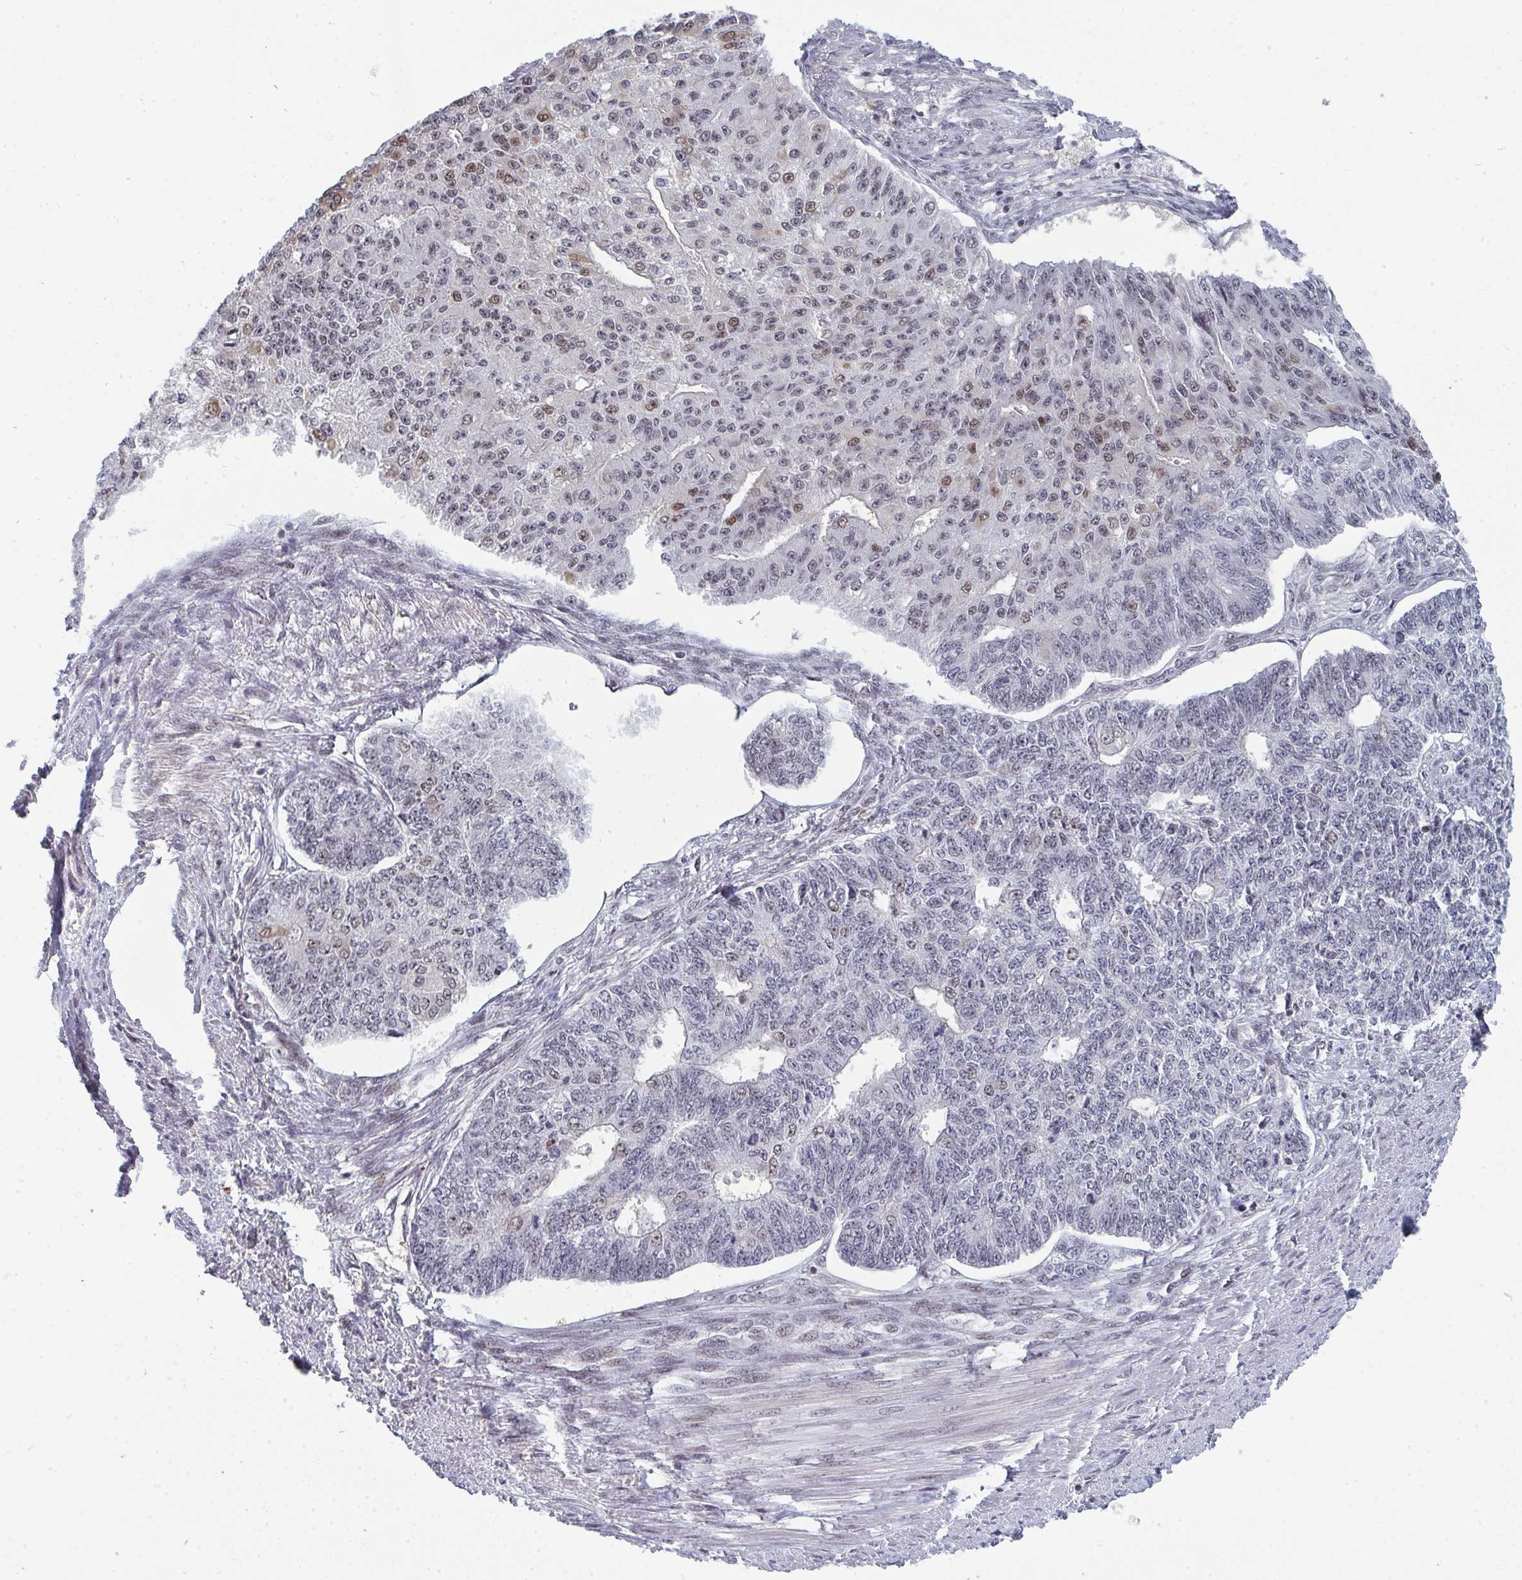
{"staining": {"intensity": "weak", "quantity": "<25%", "location": "nuclear"}, "tissue": "endometrial cancer", "cell_type": "Tumor cells", "image_type": "cancer", "snomed": [{"axis": "morphology", "description": "Adenocarcinoma, NOS"}, {"axis": "topography", "description": "Endometrium"}], "caption": "The histopathology image reveals no staining of tumor cells in endometrial cancer.", "gene": "ATF1", "patient": {"sex": "female", "age": 32}}